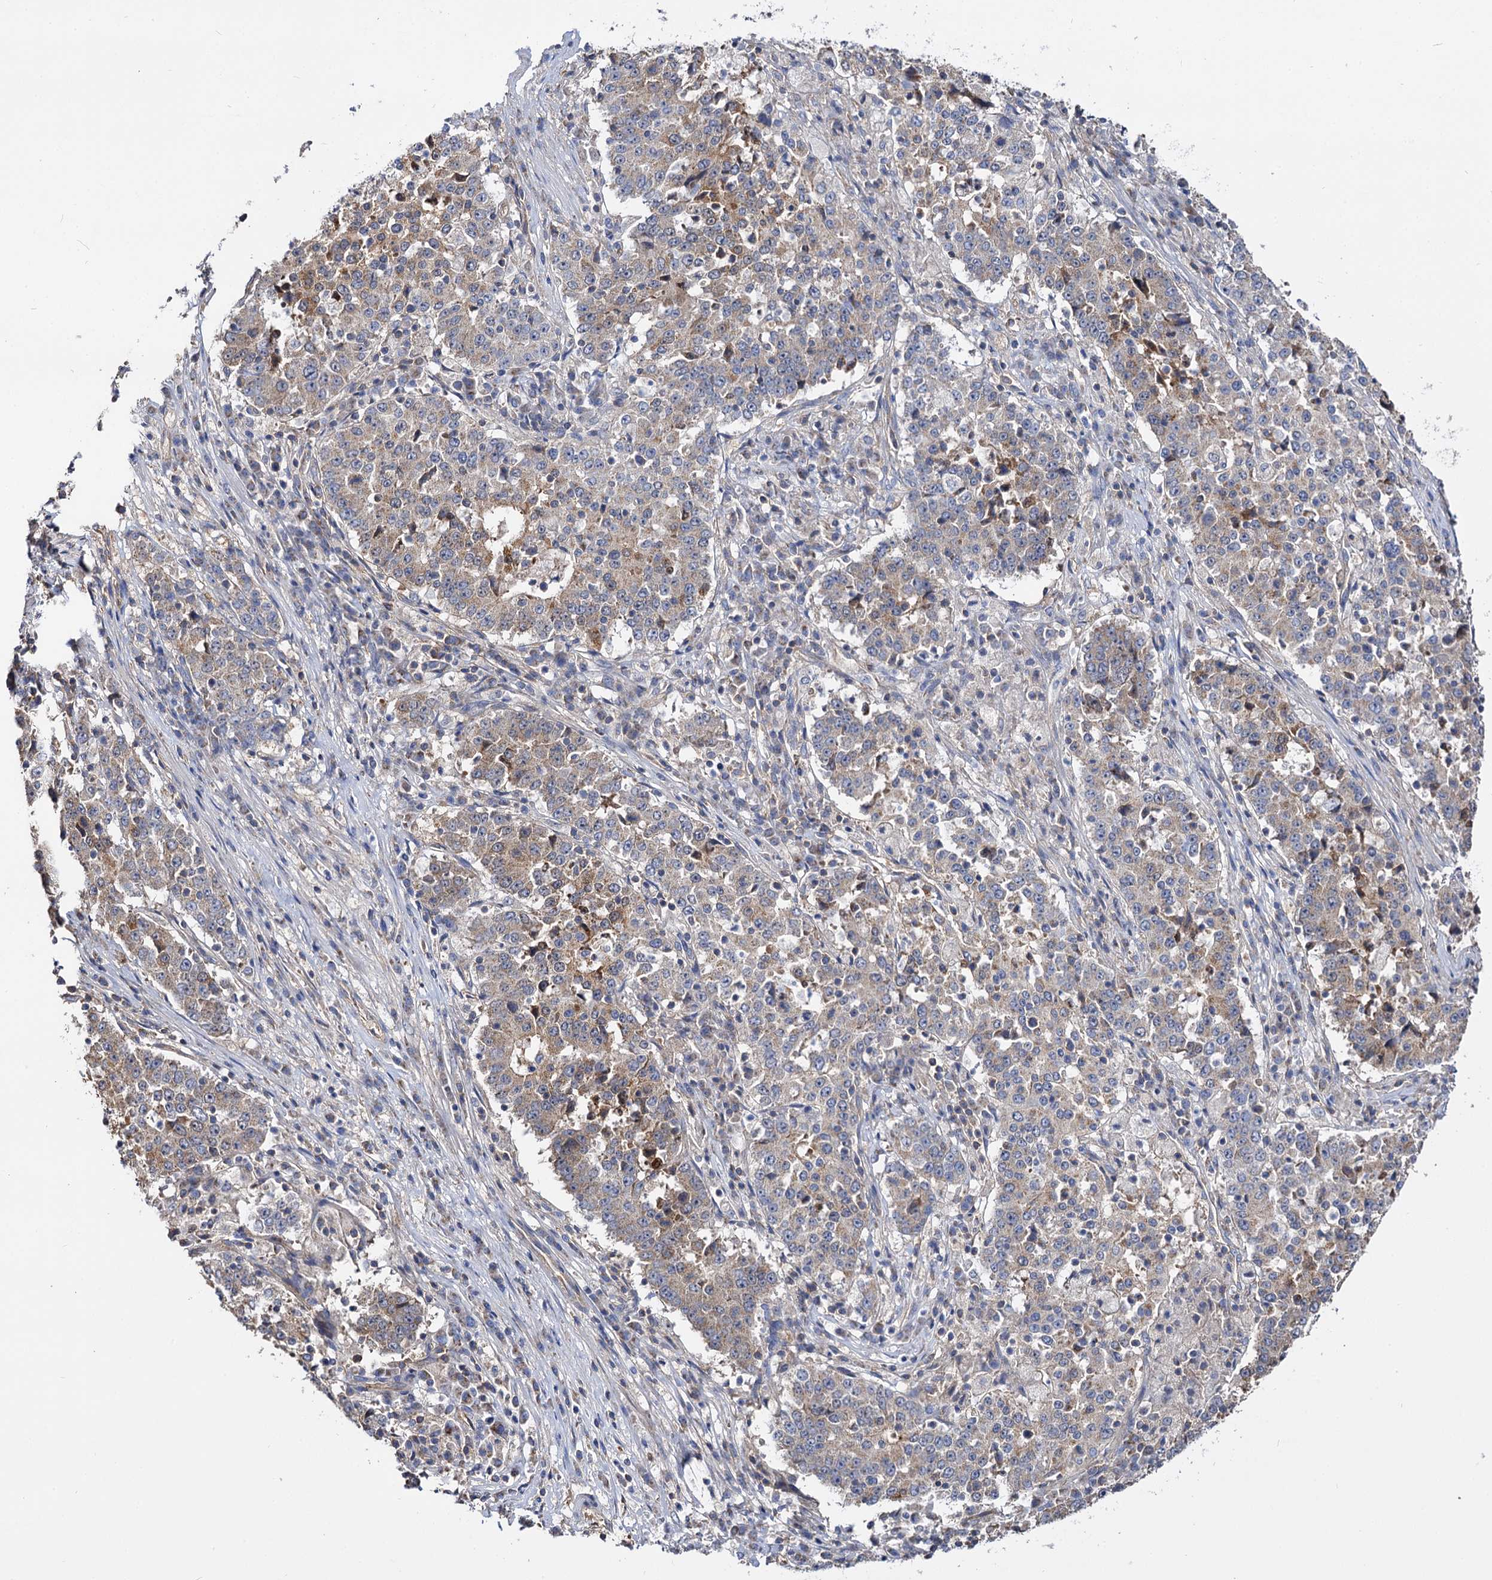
{"staining": {"intensity": "weak", "quantity": "<25%", "location": "cytoplasmic/membranous"}, "tissue": "stomach cancer", "cell_type": "Tumor cells", "image_type": "cancer", "snomed": [{"axis": "morphology", "description": "Adenocarcinoma, NOS"}, {"axis": "topography", "description": "Stomach"}], "caption": "Tumor cells show no significant protein positivity in adenocarcinoma (stomach).", "gene": "IDI1", "patient": {"sex": "male", "age": 59}}